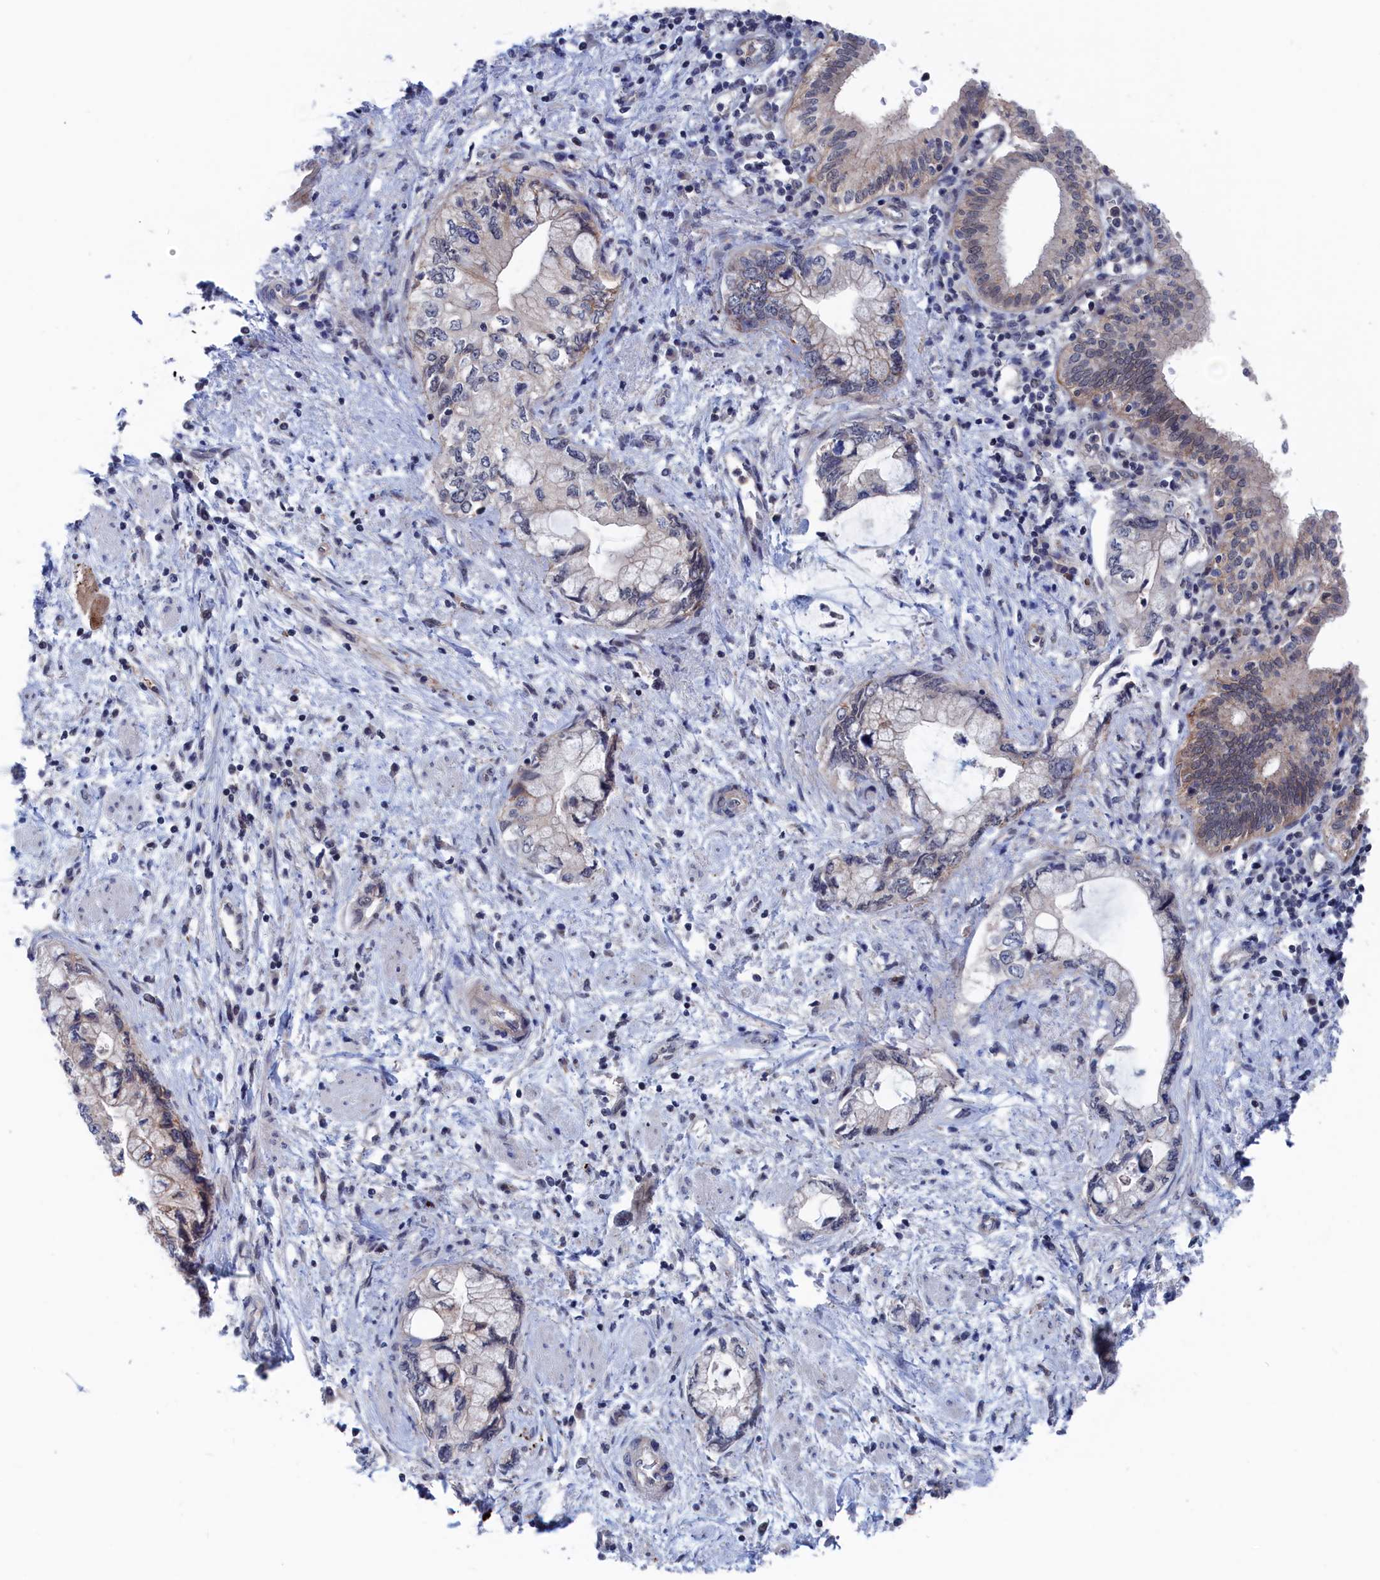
{"staining": {"intensity": "weak", "quantity": "<25%", "location": "cytoplasmic/membranous"}, "tissue": "pancreatic cancer", "cell_type": "Tumor cells", "image_type": "cancer", "snomed": [{"axis": "morphology", "description": "Adenocarcinoma, NOS"}, {"axis": "topography", "description": "Pancreas"}], "caption": "A high-resolution micrograph shows immunohistochemistry staining of pancreatic cancer (adenocarcinoma), which demonstrates no significant expression in tumor cells.", "gene": "MARCHF3", "patient": {"sex": "female", "age": 73}}